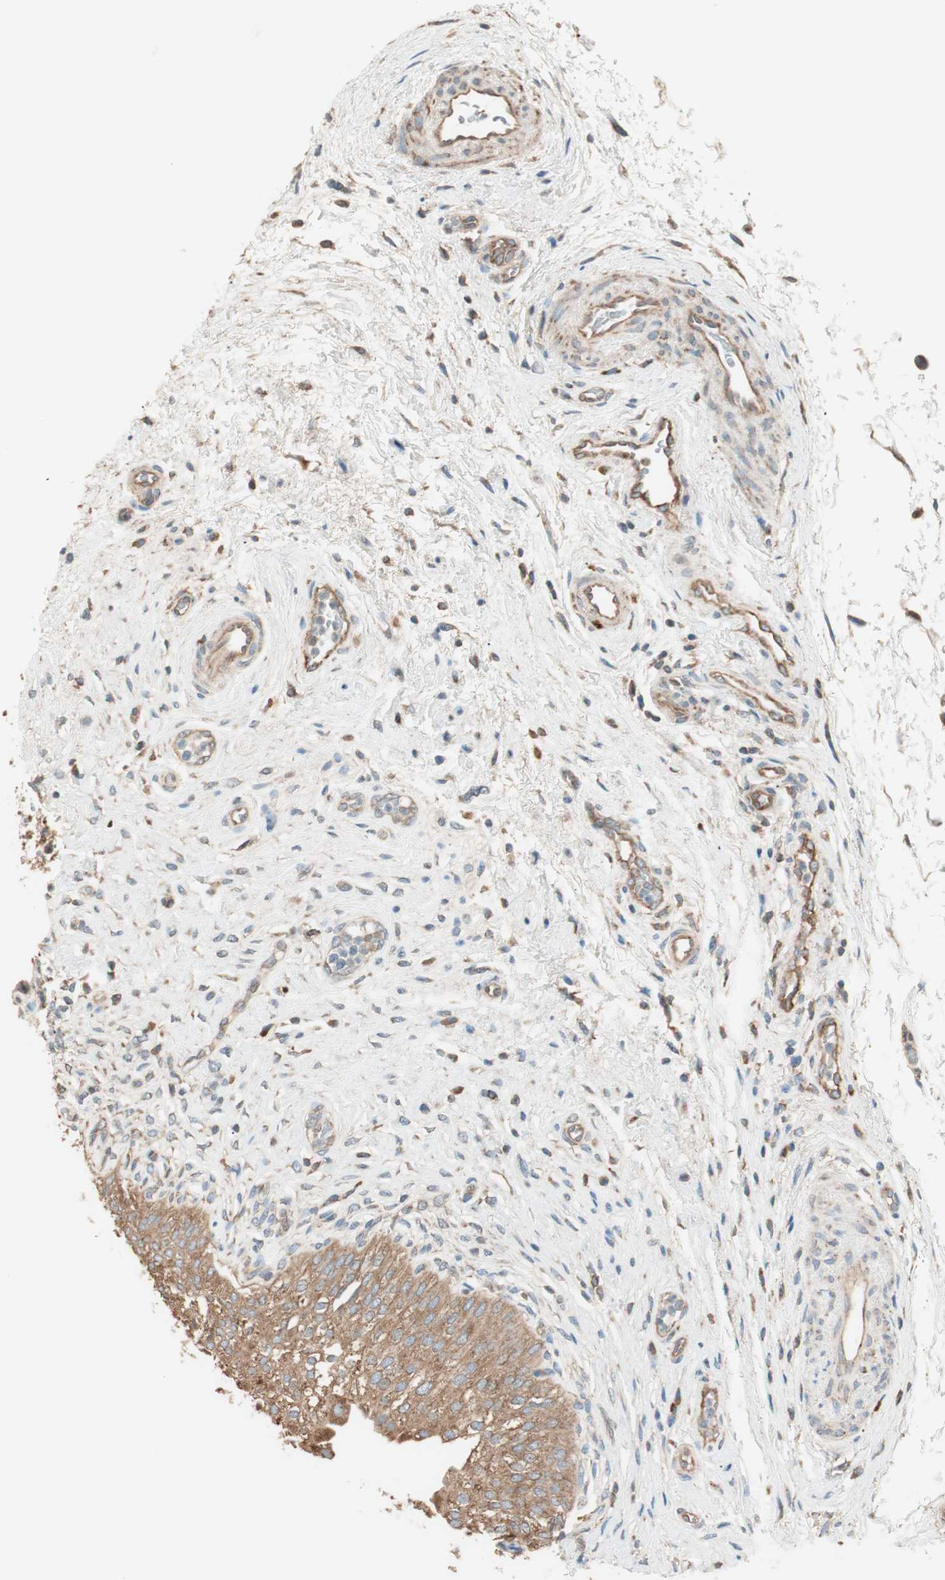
{"staining": {"intensity": "strong", "quantity": ">75%", "location": "cytoplasmic/membranous"}, "tissue": "urinary bladder", "cell_type": "Urothelial cells", "image_type": "normal", "snomed": [{"axis": "morphology", "description": "Normal tissue, NOS"}, {"axis": "morphology", "description": "Urothelial carcinoma, High grade"}, {"axis": "topography", "description": "Urinary bladder"}], "caption": "DAB immunohistochemical staining of normal human urinary bladder exhibits strong cytoplasmic/membranous protein expression in about >75% of urothelial cells.", "gene": "CC2D1A", "patient": {"sex": "male", "age": 46}}